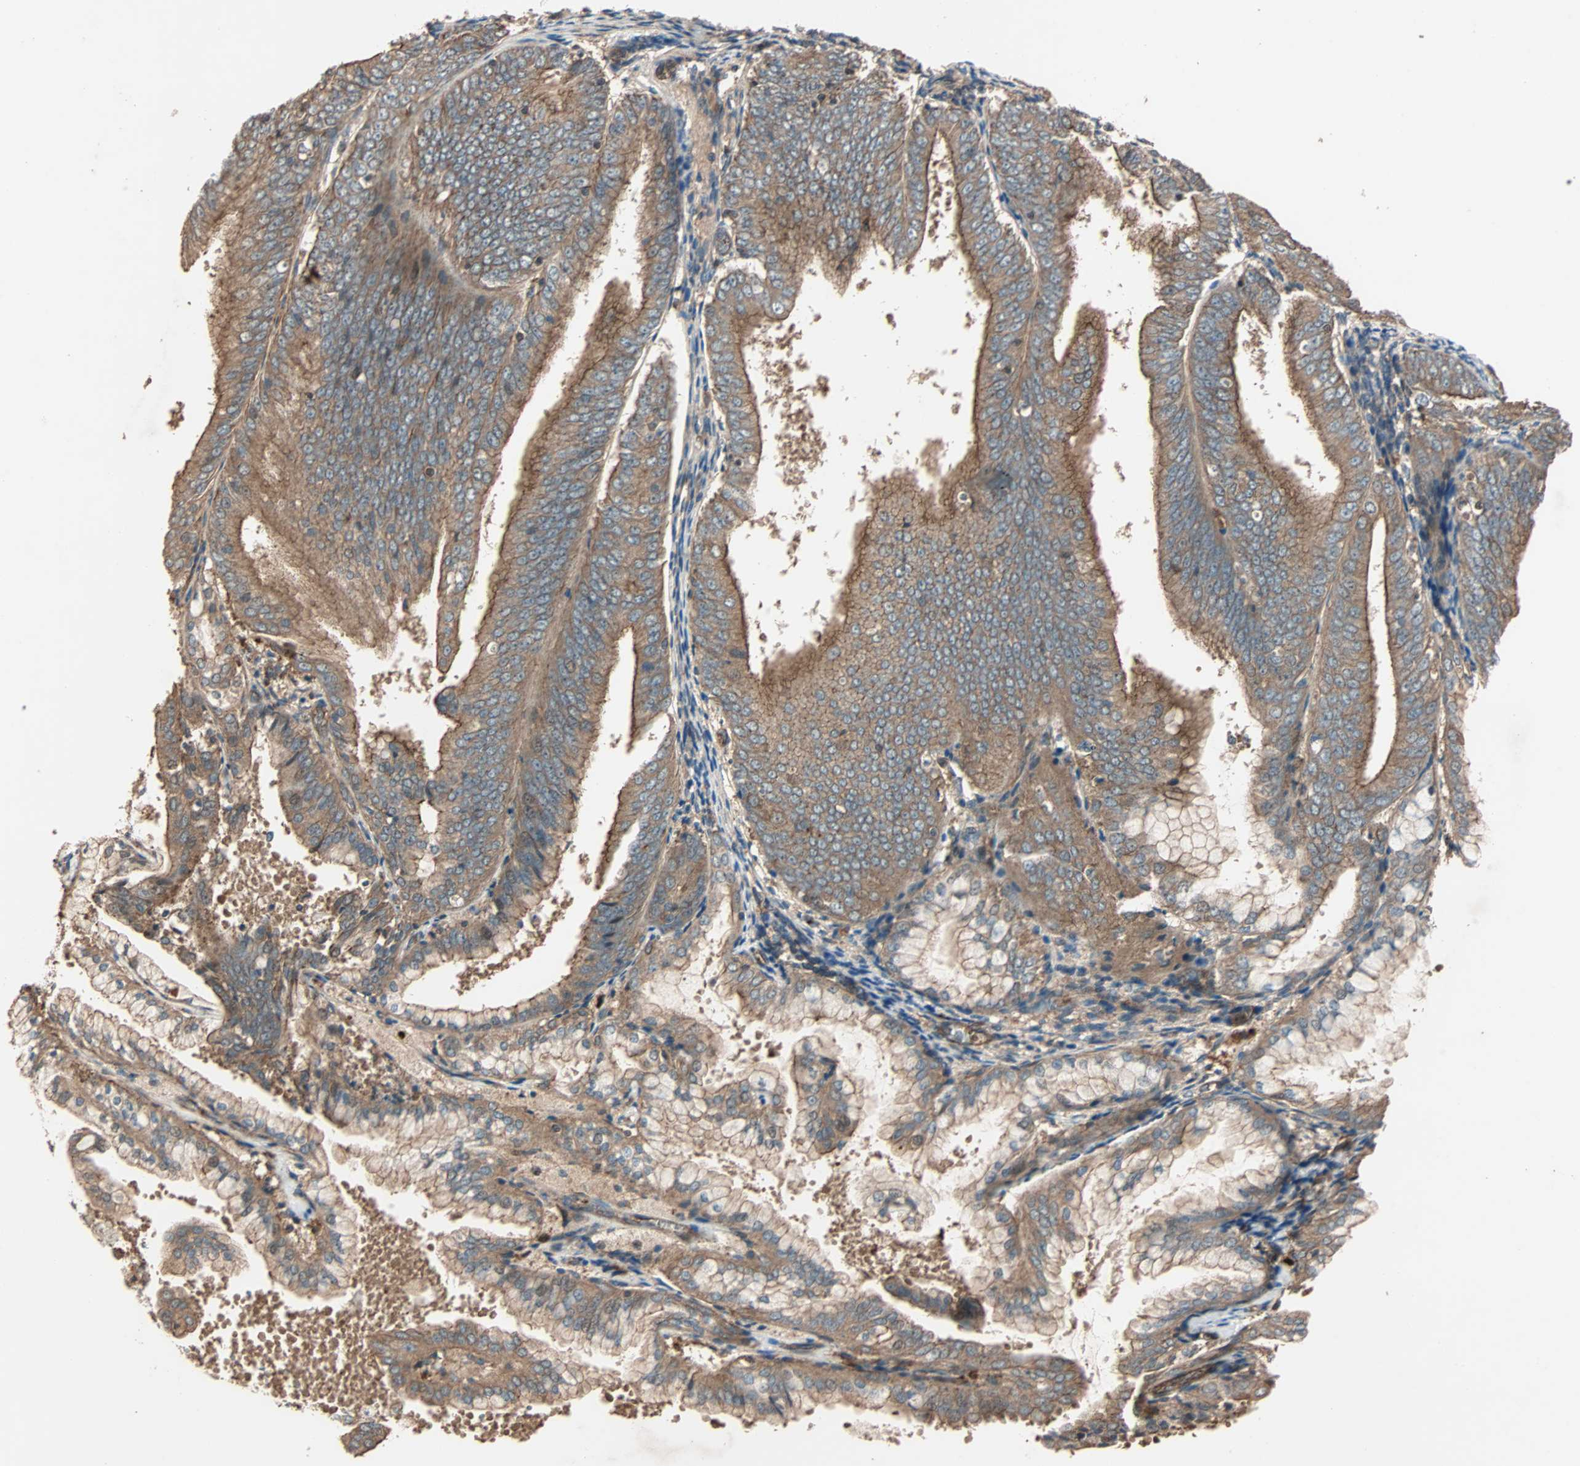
{"staining": {"intensity": "moderate", "quantity": ">75%", "location": "cytoplasmic/membranous"}, "tissue": "endometrial cancer", "cell_type": "Tumor cells", "image_type": "cancer", "snomed": [{"axis": "morphology", "description": "Adenocarcinoma, NOS"}, {"axis": "topography", "description": "Endometrium"}], "caption": "There is medium levels of moderate cytoplasmic/membranous positivity in tumor cells of endometrial adenocarcinoma, as demonstrated by immunohistochemical staining (brown color).", "gene": "GCK", "patient": {"sex": "female", "age": 63}}